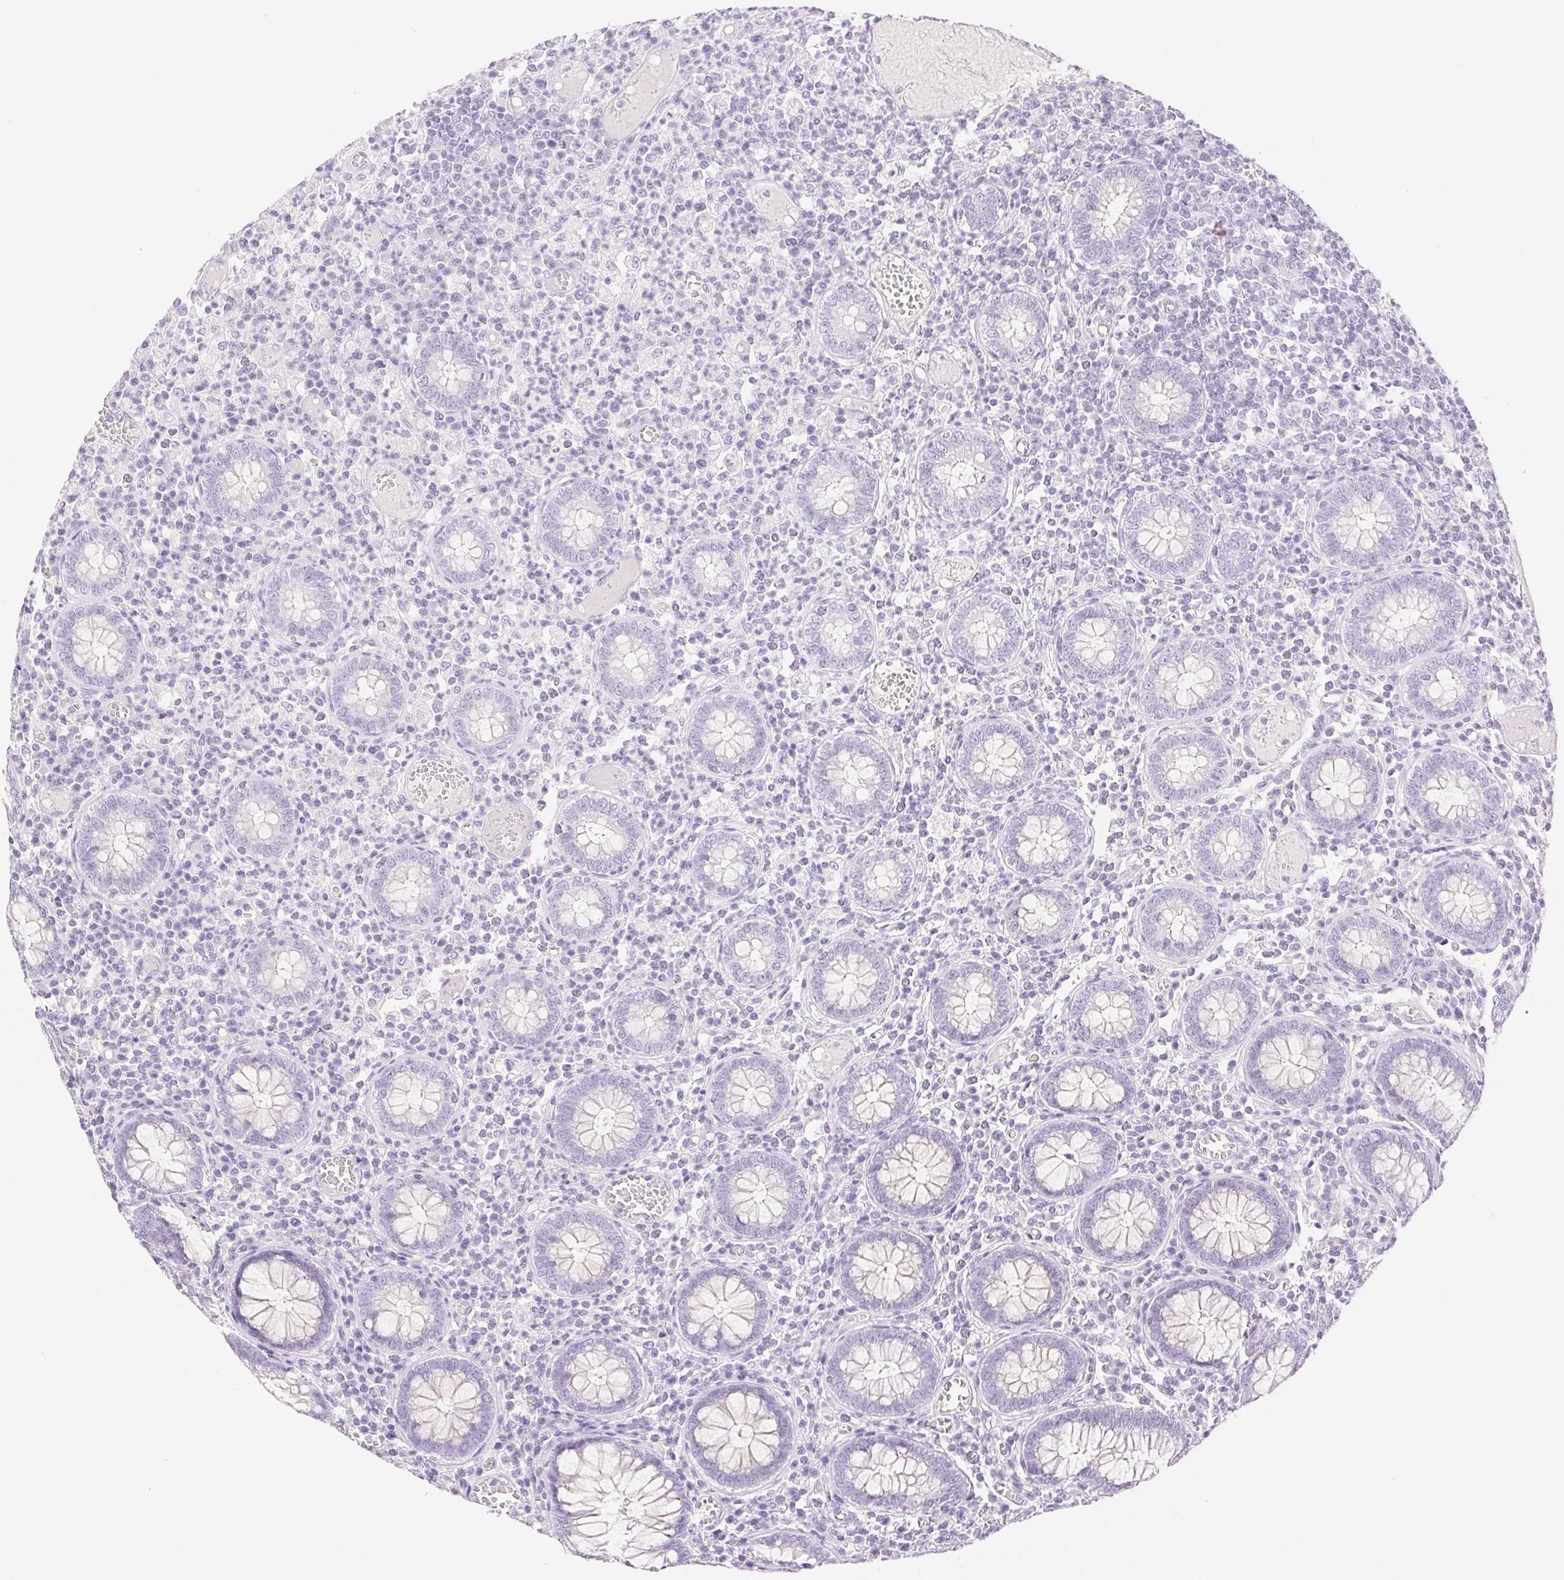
{"staining": {"intensity": "negative", "quantity": "none", "location": "none"}, "tissue": "colorectal cancer", "cell_type": "Tumor cells", "image_type": "cancer", "snomed": [{"axis": "morphology", "description": "Normal tissue, NOS"}, {"axis": "morphology", "description": "Adenocarcinoma, NOS"}, {"axis": "topography", "description": "Colon"}], "caption": "This photomicrograph is of colorectal cancer (adenocarcinoma) stained with immunohistochemistry (IHC) to label a protein in brown with the nuclei are counter-stained blue. There is no staining in tumor cells.", "gene": "SPACA4", "patient": {"sex": "male", "age": 65}}